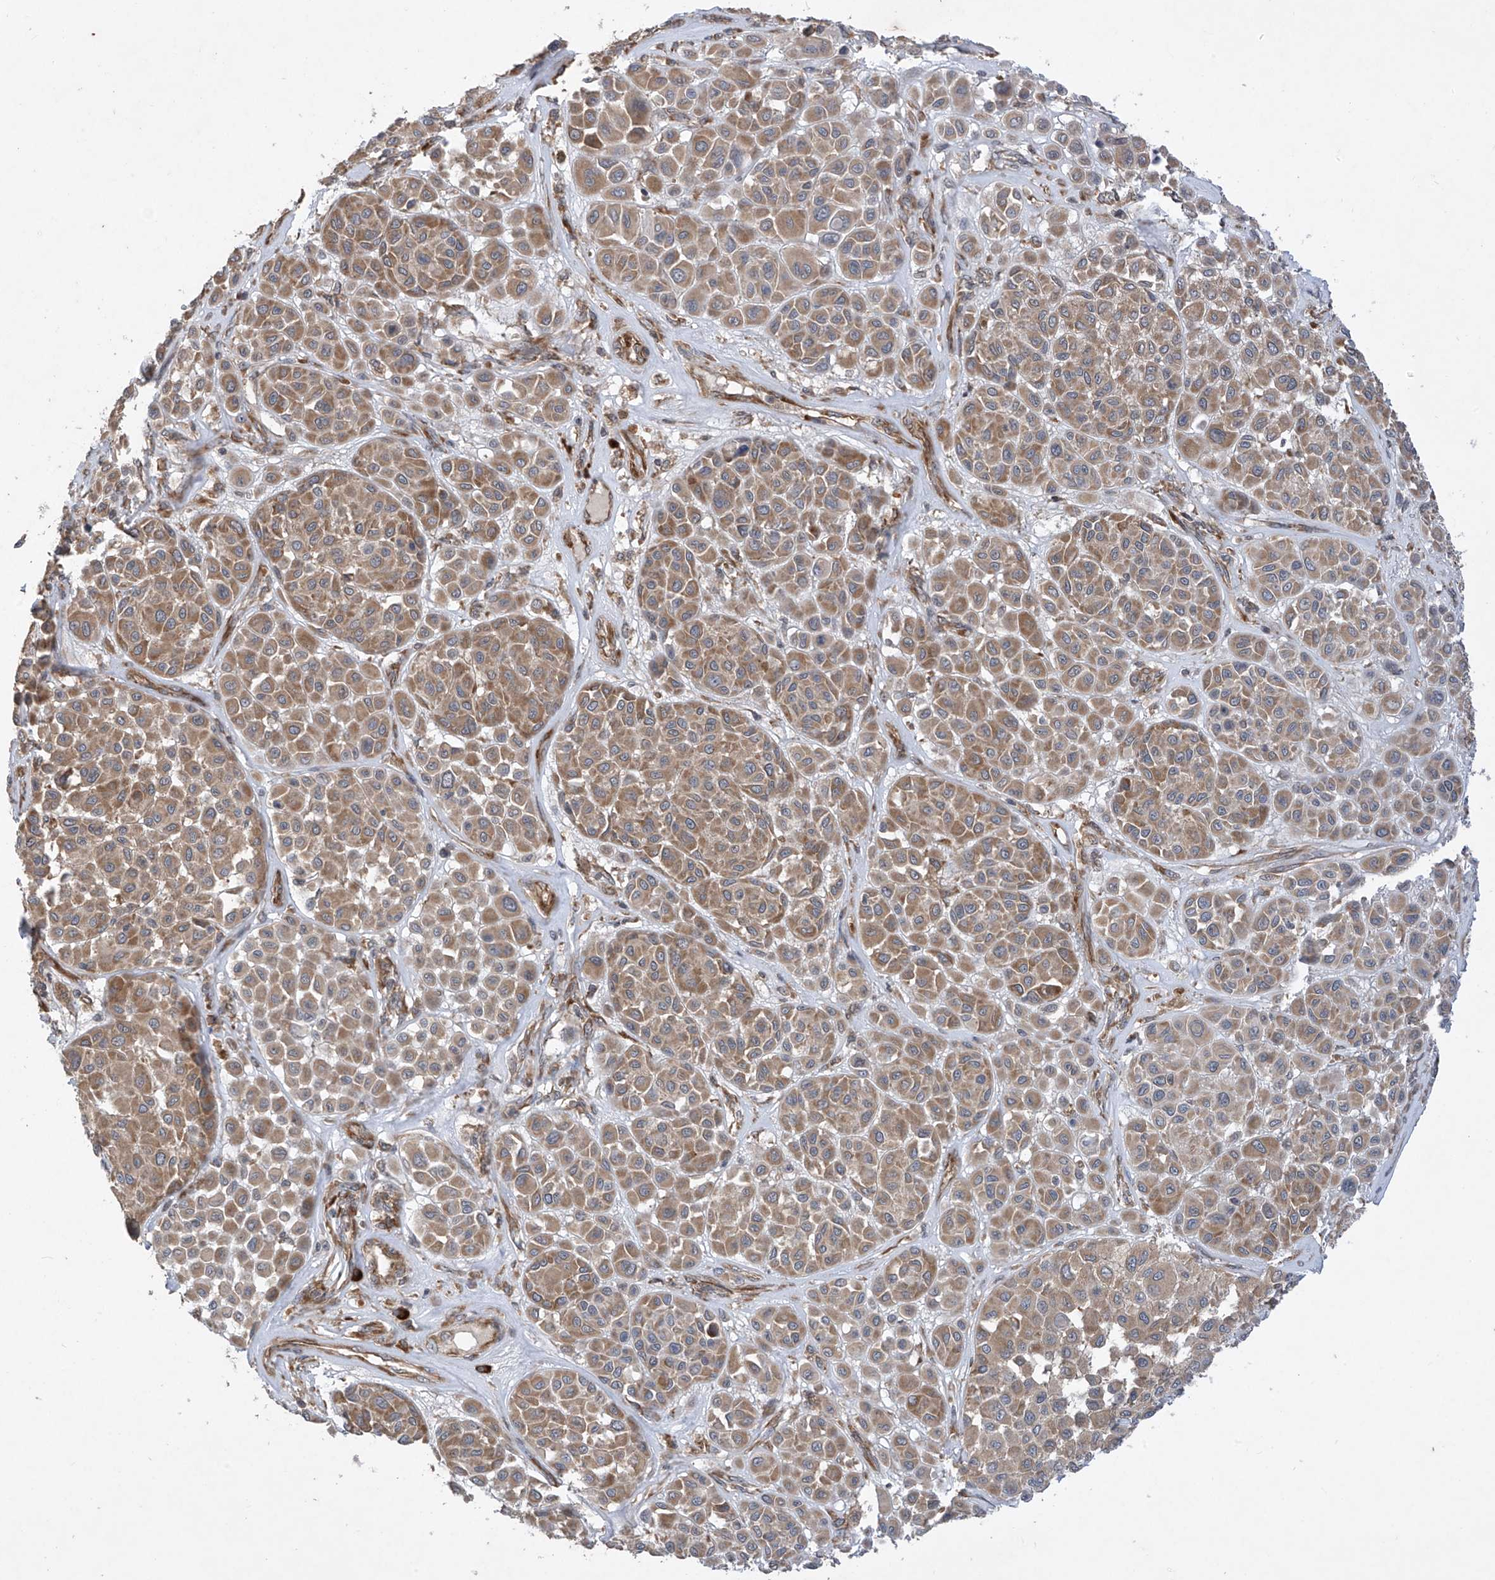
{"staining": {"intensity": "moderate", "quantity": ">75%", "location": "cytoplasmic/membranous"}, "tissue": "melanoma", "cell_type": "Tumor cells", "image_type": "cancer", "snomed": [{"axis": "morphology", "description": "Malignant melanoma, Metastatic site"}, {"axis": "topography", "description": "Soft tissue"}], "caption": "Human malignant melanoma (metastatic site) stained with a protein marker shows moderate staining in tumor cells.", "gene": "RPL34", "patient": {"sex": "male", "age": 41}}